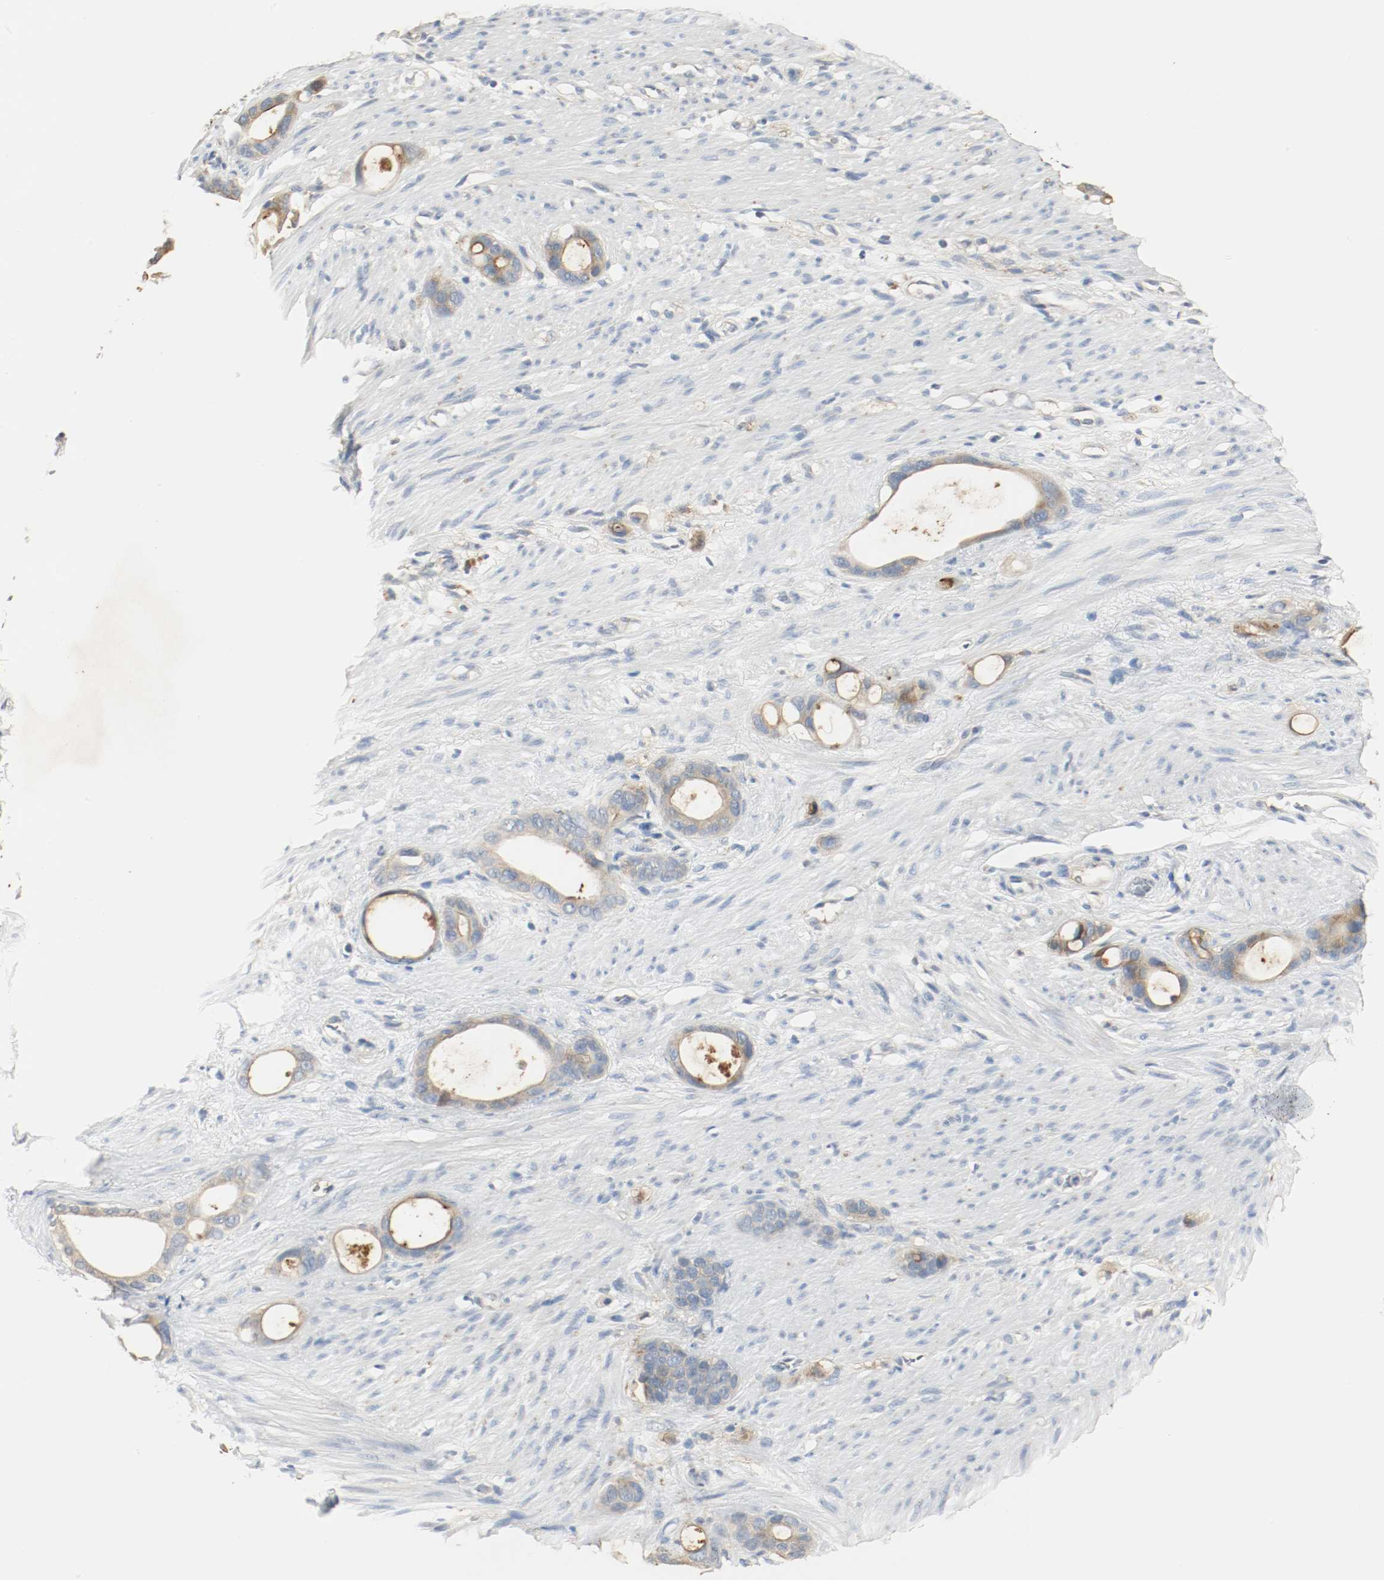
{"staining": {"intensity": "weak", "quantity": ">75%", "location": "cytoplasmic/membranous"}, "tissue": "stomach cancer", "cell_type": "Tumor cells", "image_type": "cancer", "snomed": [{"axis": "morphology", "description": "Adenocarcinoma, NOS"}, {"axis": "topography", "description": "Stomach"}], "caption": "Immunohistochemistry image of neoplastic tissue: human stomach cancer (adenocarcinoma) stained using IHC reveals low levels of weak protein expression localized specifically in the cytoplasmic/membranous of tumor cells, appearing as a cytoplasmic/membranous brown color.", "gene": "MELTF", "patient": {"sex": "female", "age": 75}}